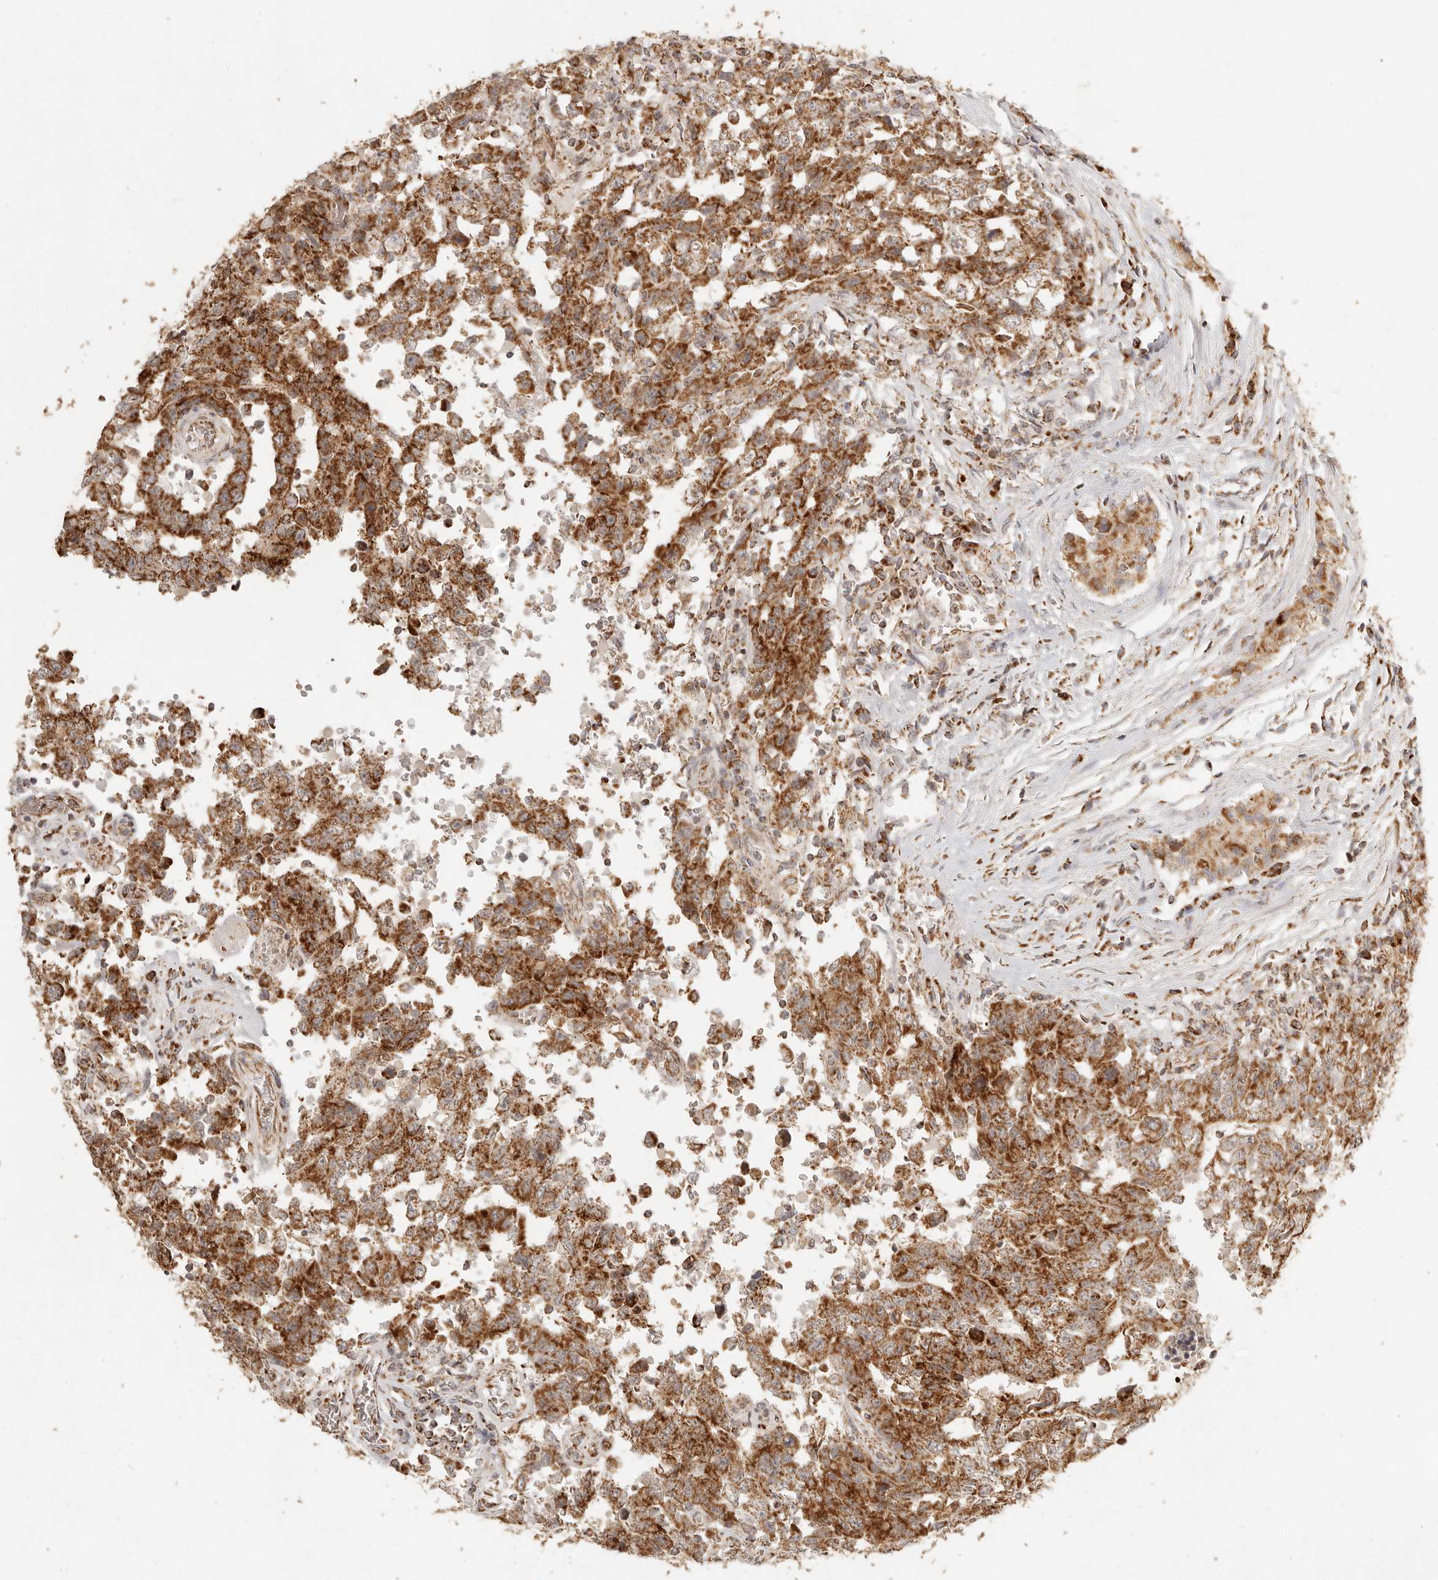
{"staining": {"intensity": "moderate", "quantity": ">75%", "location": "cytoplasmic/membranous"}, "tissue": "testis cancer", "cell_type": "Tumor cells", "image_type": "cancer", "snomed": [{"axis": "morphology", "description": "Carcinoma, Embryonal, NOS"}, {"axis": "topography", "description": "Testis"}], "caption": "Testis cancer (embryonal carcinoma) was stained to show a protein in brown. There is medium levels of moderate cytoplasmic/membranous expression in approximately >75% of tumor cells.", "gene": "MRPL55", "patient": {"sex": "male", "age": 26}}